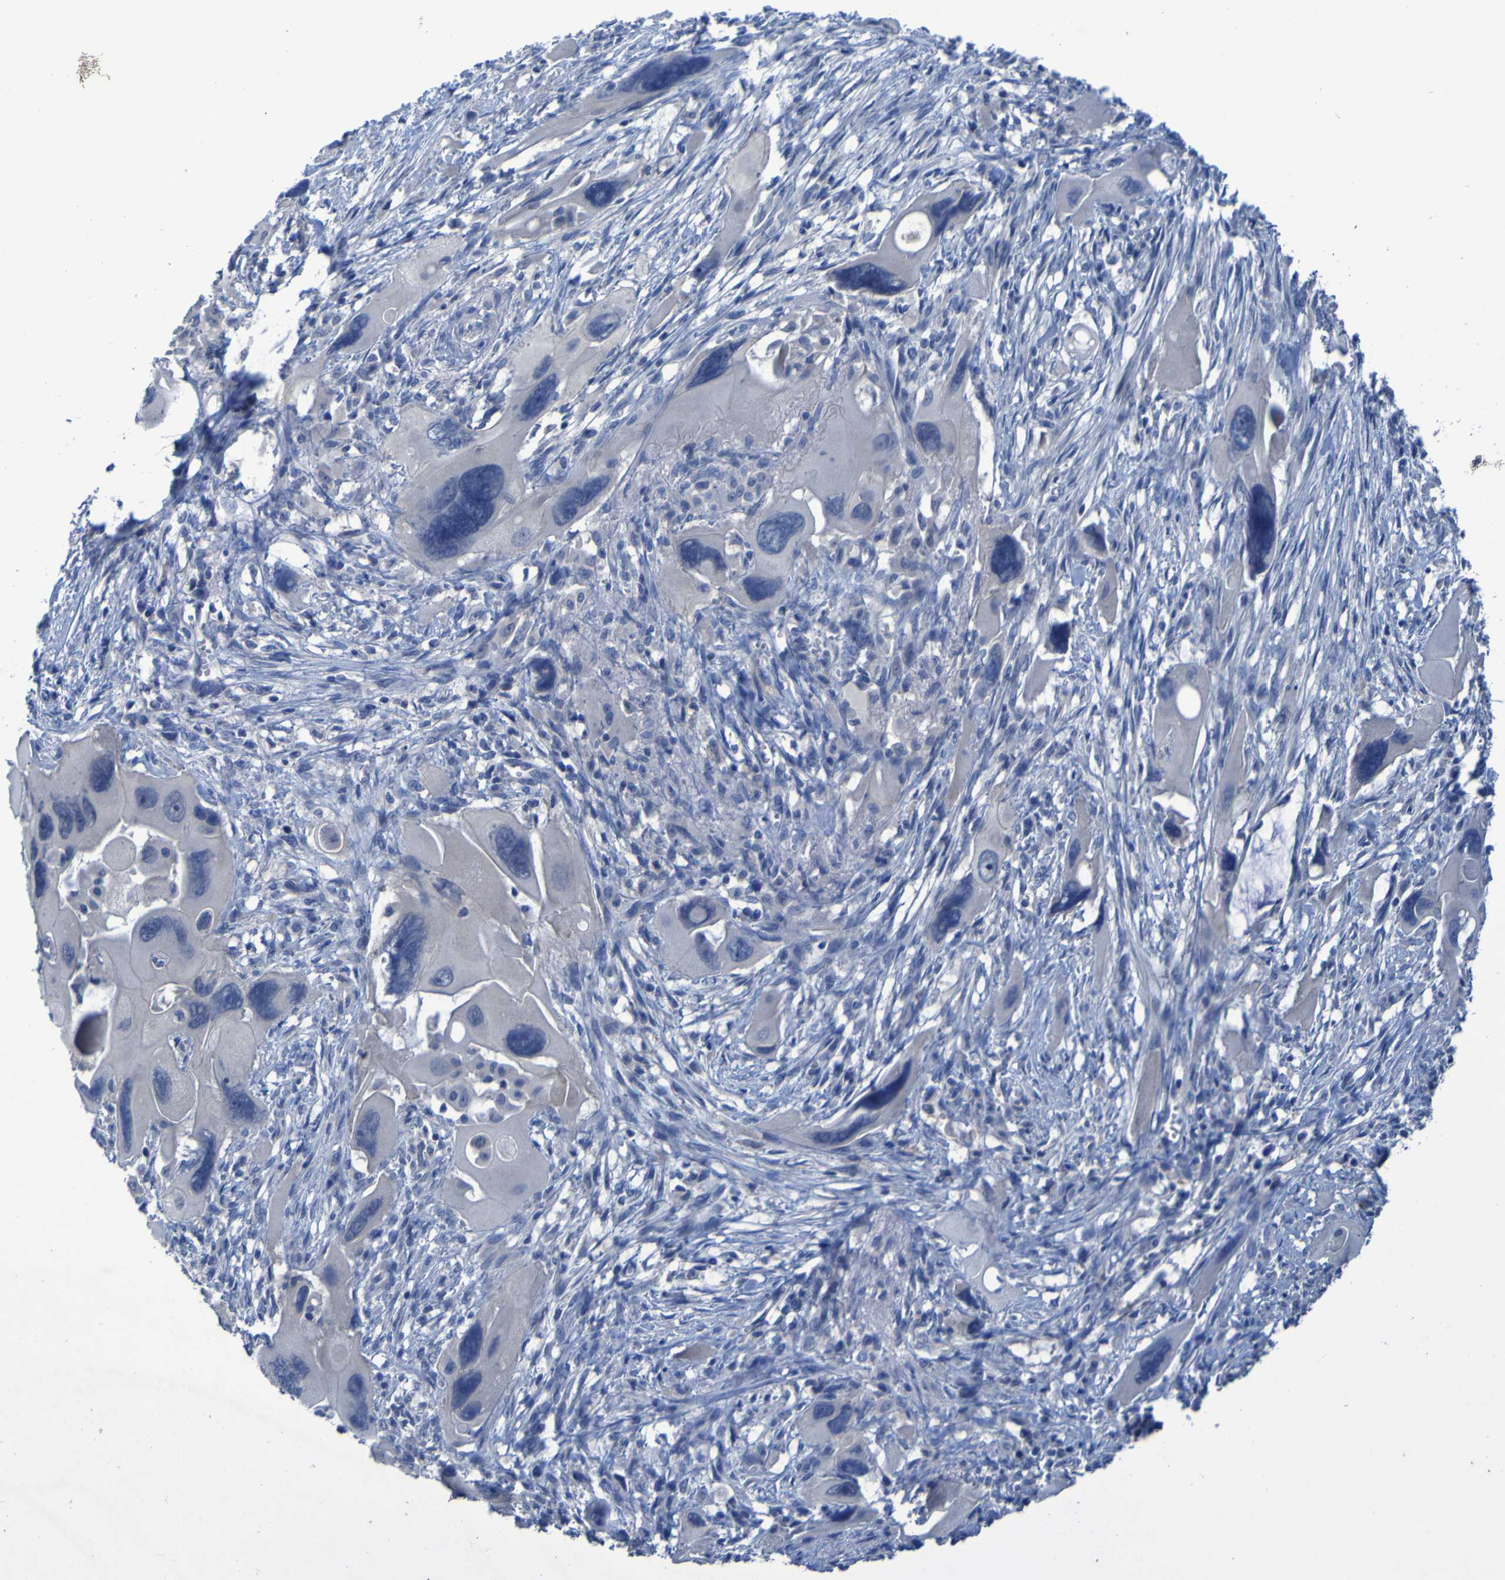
{"staining": {"intensity": "negative", "quantity": "none", "location": "none"}, "tissue": "pancreatic cancer", "cell_type": "Tumor cells", "image_type": "cancer", "snomed": [{"axis": "morphology", "description": "Adenocarcinoma, NOS"}, {"axis": "topography", "description": "Pancreas"}], "caption": "Immunohistochemical staining of pancreatic cancer (adenocarcinoma) demonstrates no significant staining in tumor cells.", "gene": "SGK2", "patient": {"sex": "male", "age": 73}}